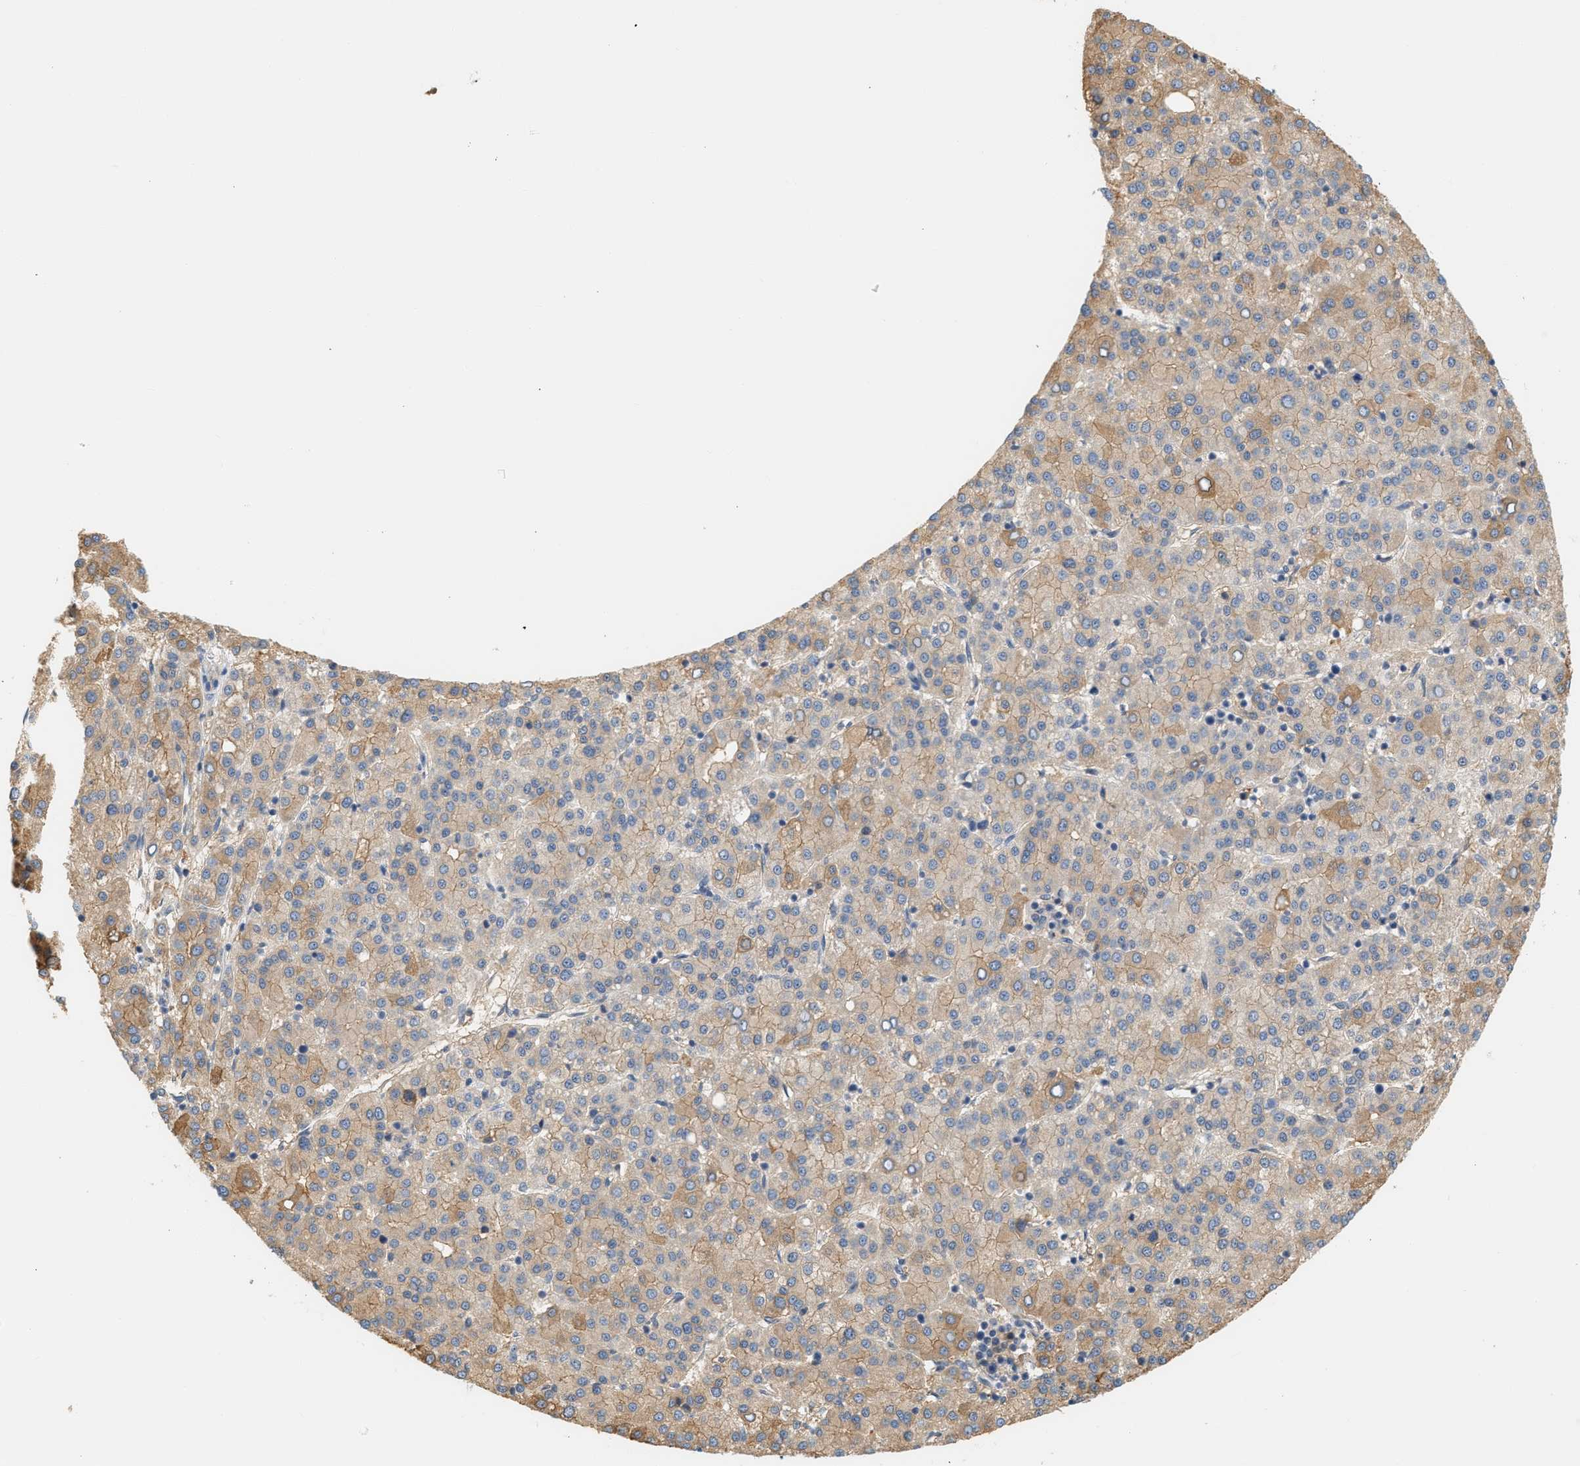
{"staining": {"intensity": "weak", "quantity": "25%-75%", "location": "cytoplasmic/membranous"}, "tissue": "liver cancer", "cell_type": "Tumor cells", "image_type": "cancer", "snomed": [{"axis": "morphology", "description": "Carcinoma, Hepatocellular, NOS"}, {"axis": "topography", "description": "Liver"}], "caption": "Immunohistochemical staining of human hepatocellular carcinoma (liver) reveals low levels of weak cytoplasmic/membranous positivity in approximately 25%-75% of tumor cells. The staining was performed using DAB, with brown indicating positive protein expression. Nuclei are stained blue with hematoxylin.", "gene": "CTXN1", "patient": {"sex": "female", "age": 58}}